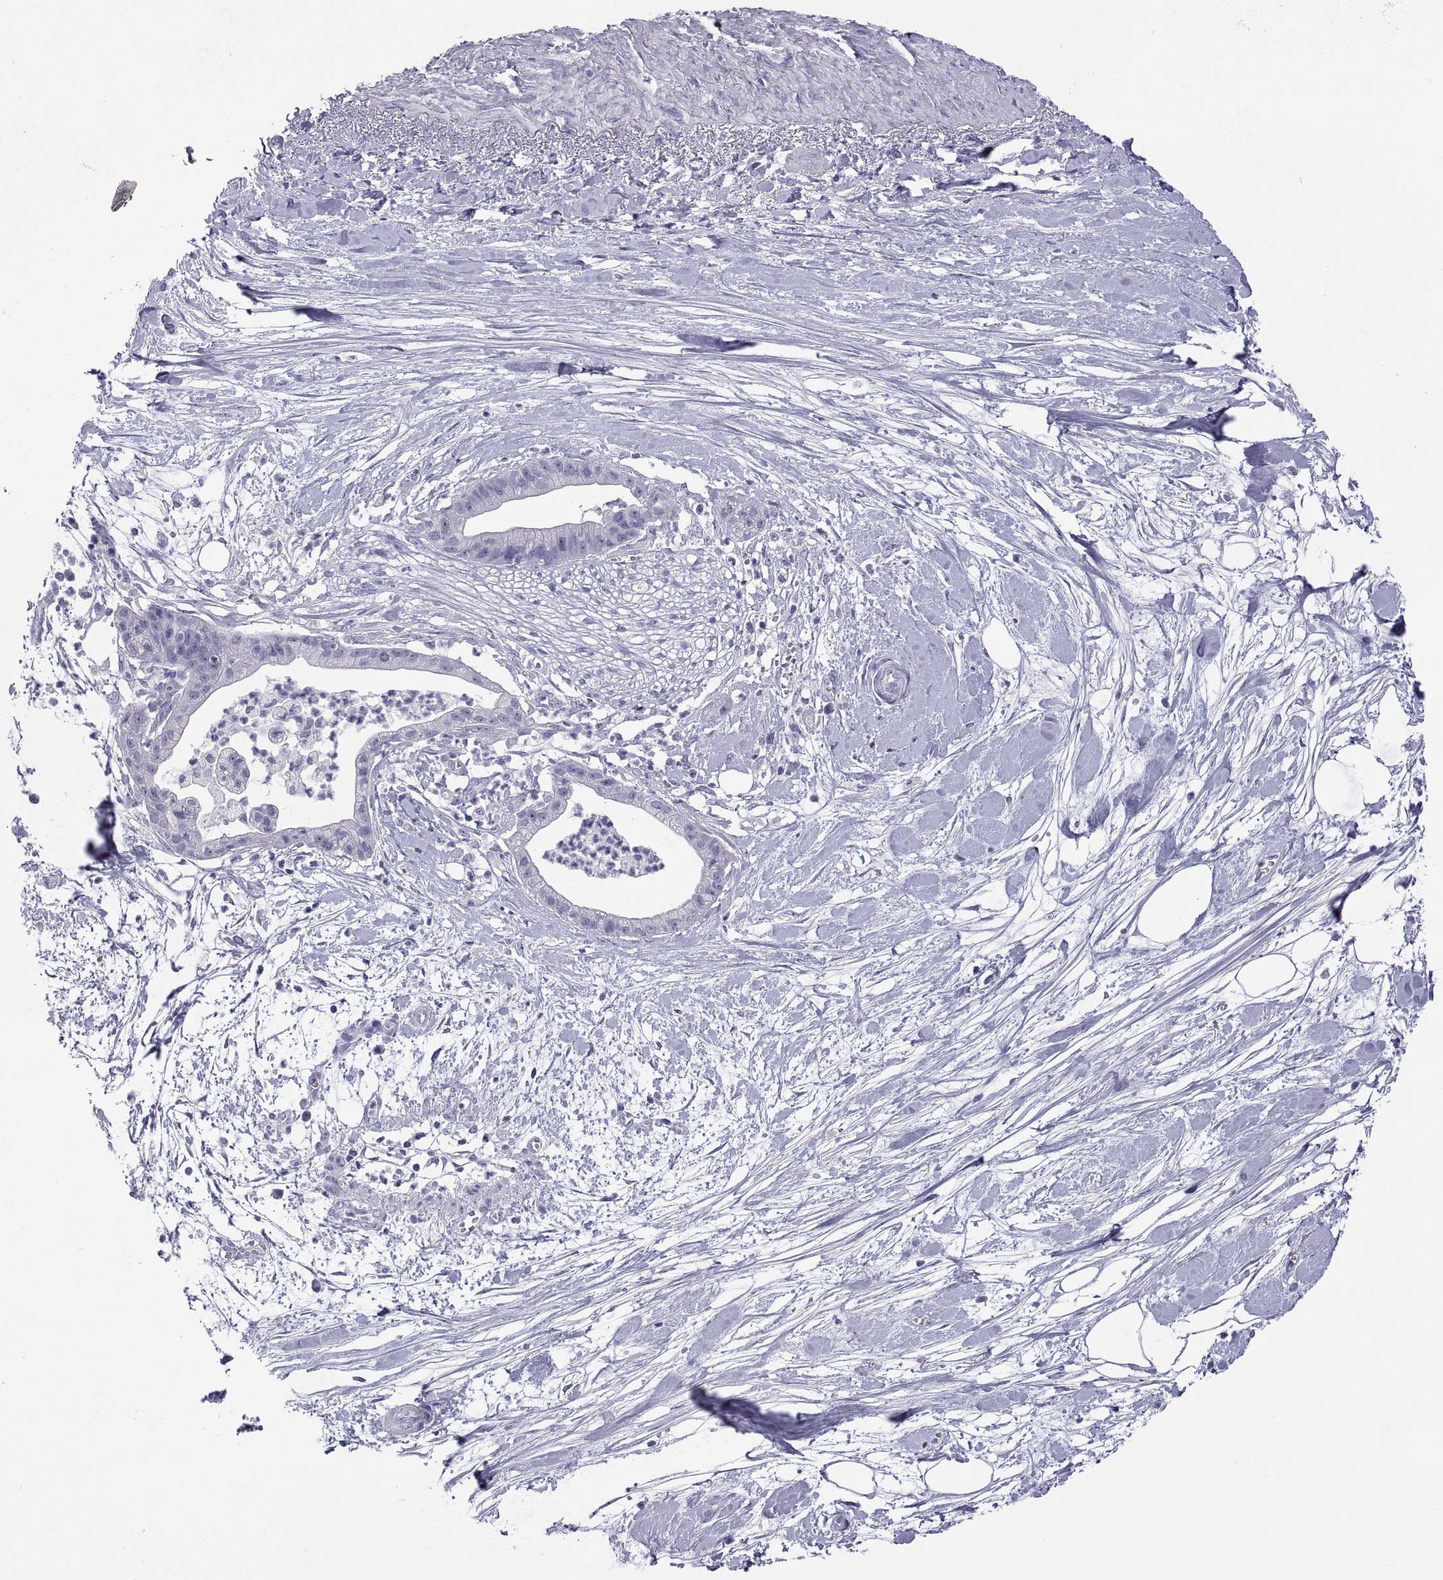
{"staining": {"intensity": "negative", "quantity": "none", "location": "none"}, "tissue": "pancreatic cancer", "cell_type": "Tumor cells", "image_type": "cancer", "snomed": [{"axis": "morphology", "description": "Normal tissue, NOS"}, {"axis": "morphology", "description": "Adenocarcinoma, NOS"}, {"axis": "topography", "description": "Lymph node"}, {"axis": "topography", "description": "Pancreas"}], "caption": "An immunohistochemistry (IHC) histopathology image of pancreatic cancer (adenocarcinoma) is shown. There is no staining in tumor cells of pancreatic cancer (adenocarcinoma).", "gene": "VSX2", "patient": {"sex": "female", "age": 58}}